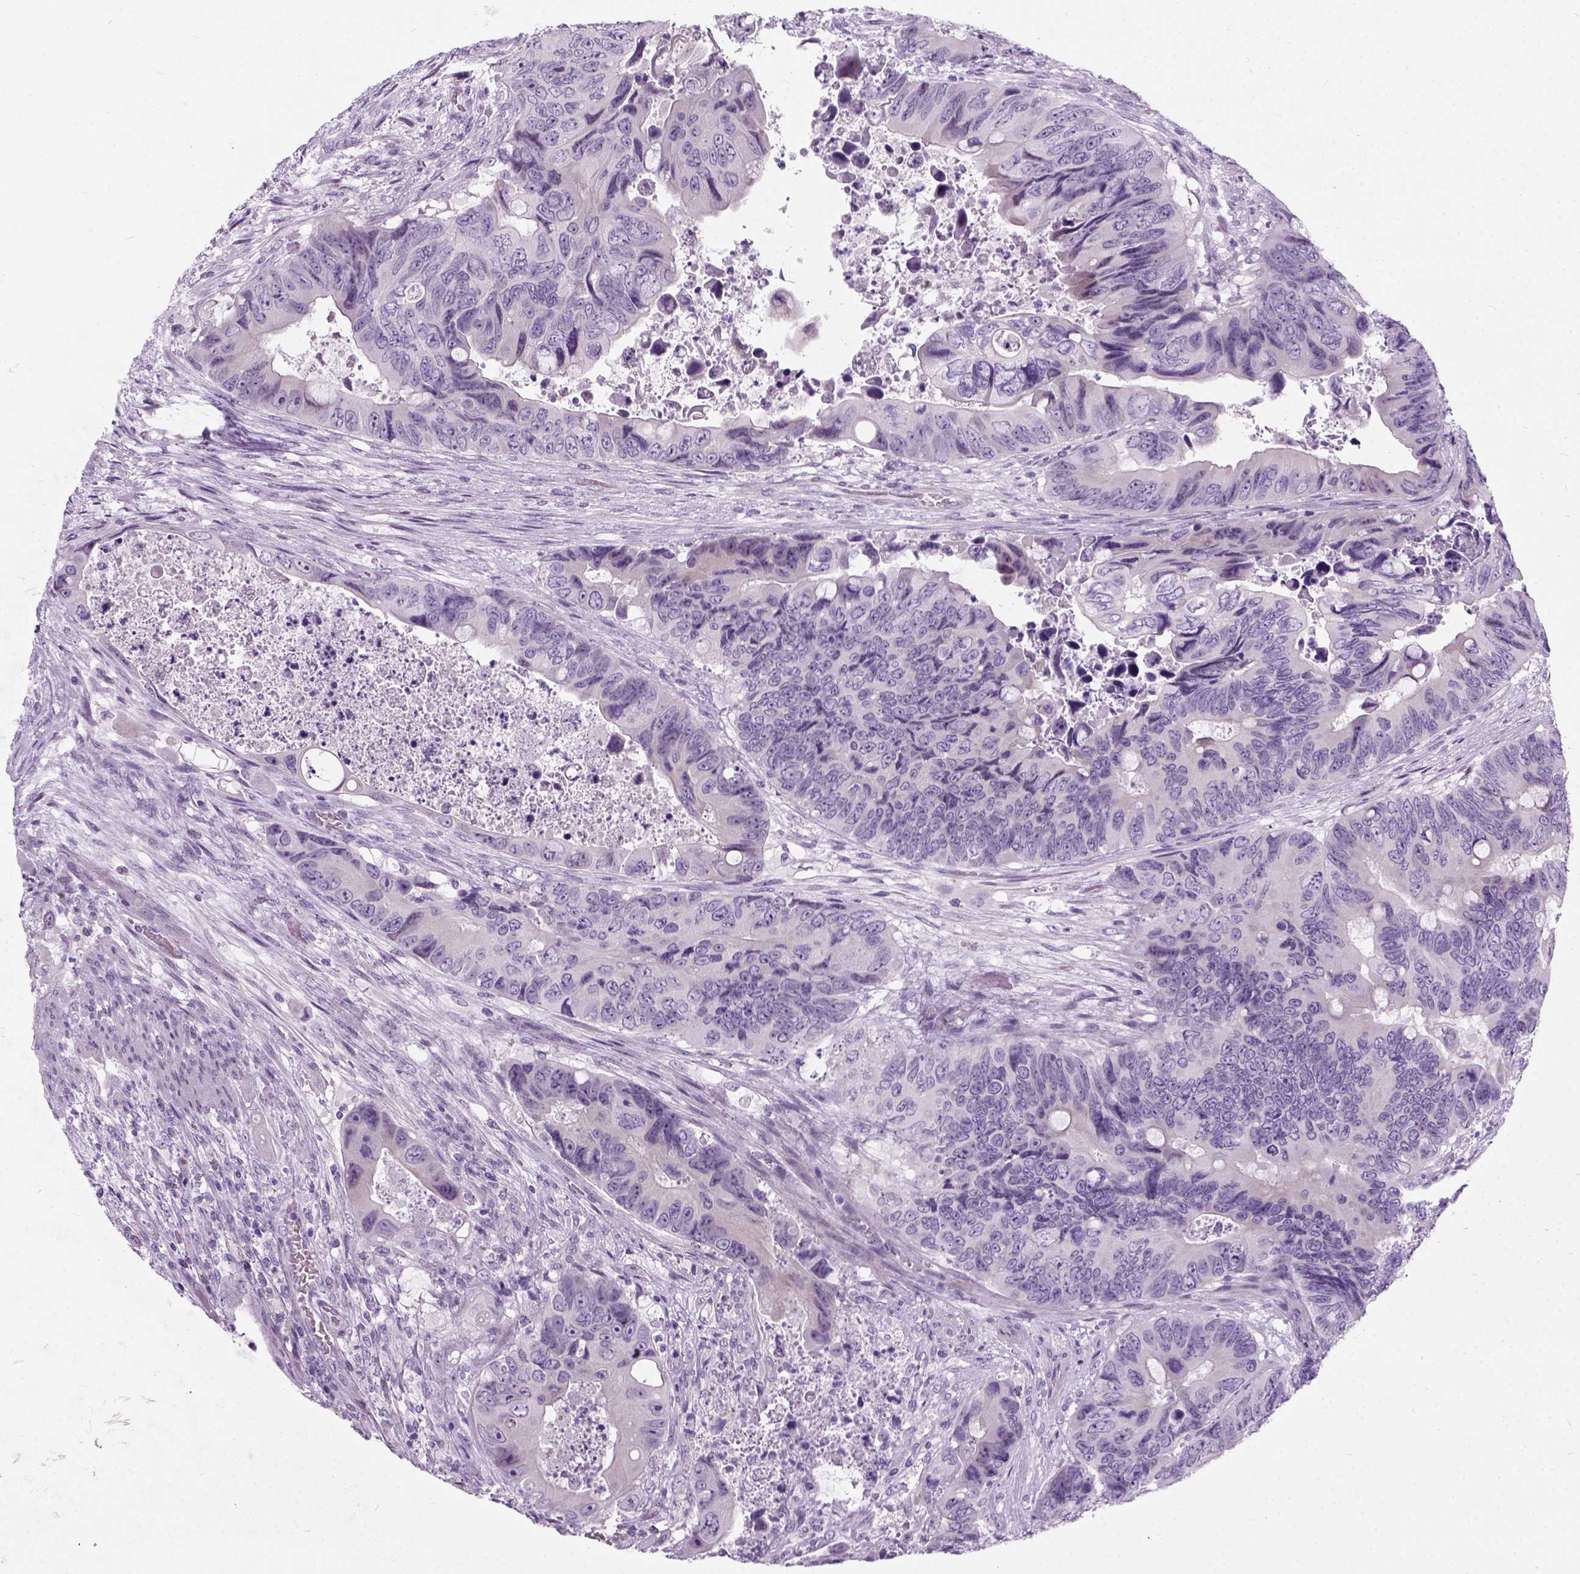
{"staining": {"intensity": "negative", "quantity": "none", "location": "none"}, "tissue": "colorectal cancer", "cell_type": "Tumor cells", "image_type": "cancer", "snomed": [{"axis": "morphology", "description": "Adenocarcinoma, NOS"}, {"axis": "topography", "description": "Rectum"}], "caption": "Human colorectal cancer stained for a protein using immunohistochemistry reveals no expression in tumor cells.", "gene": "AXDND1", "patient": {"sex": "male", "age": 63}}